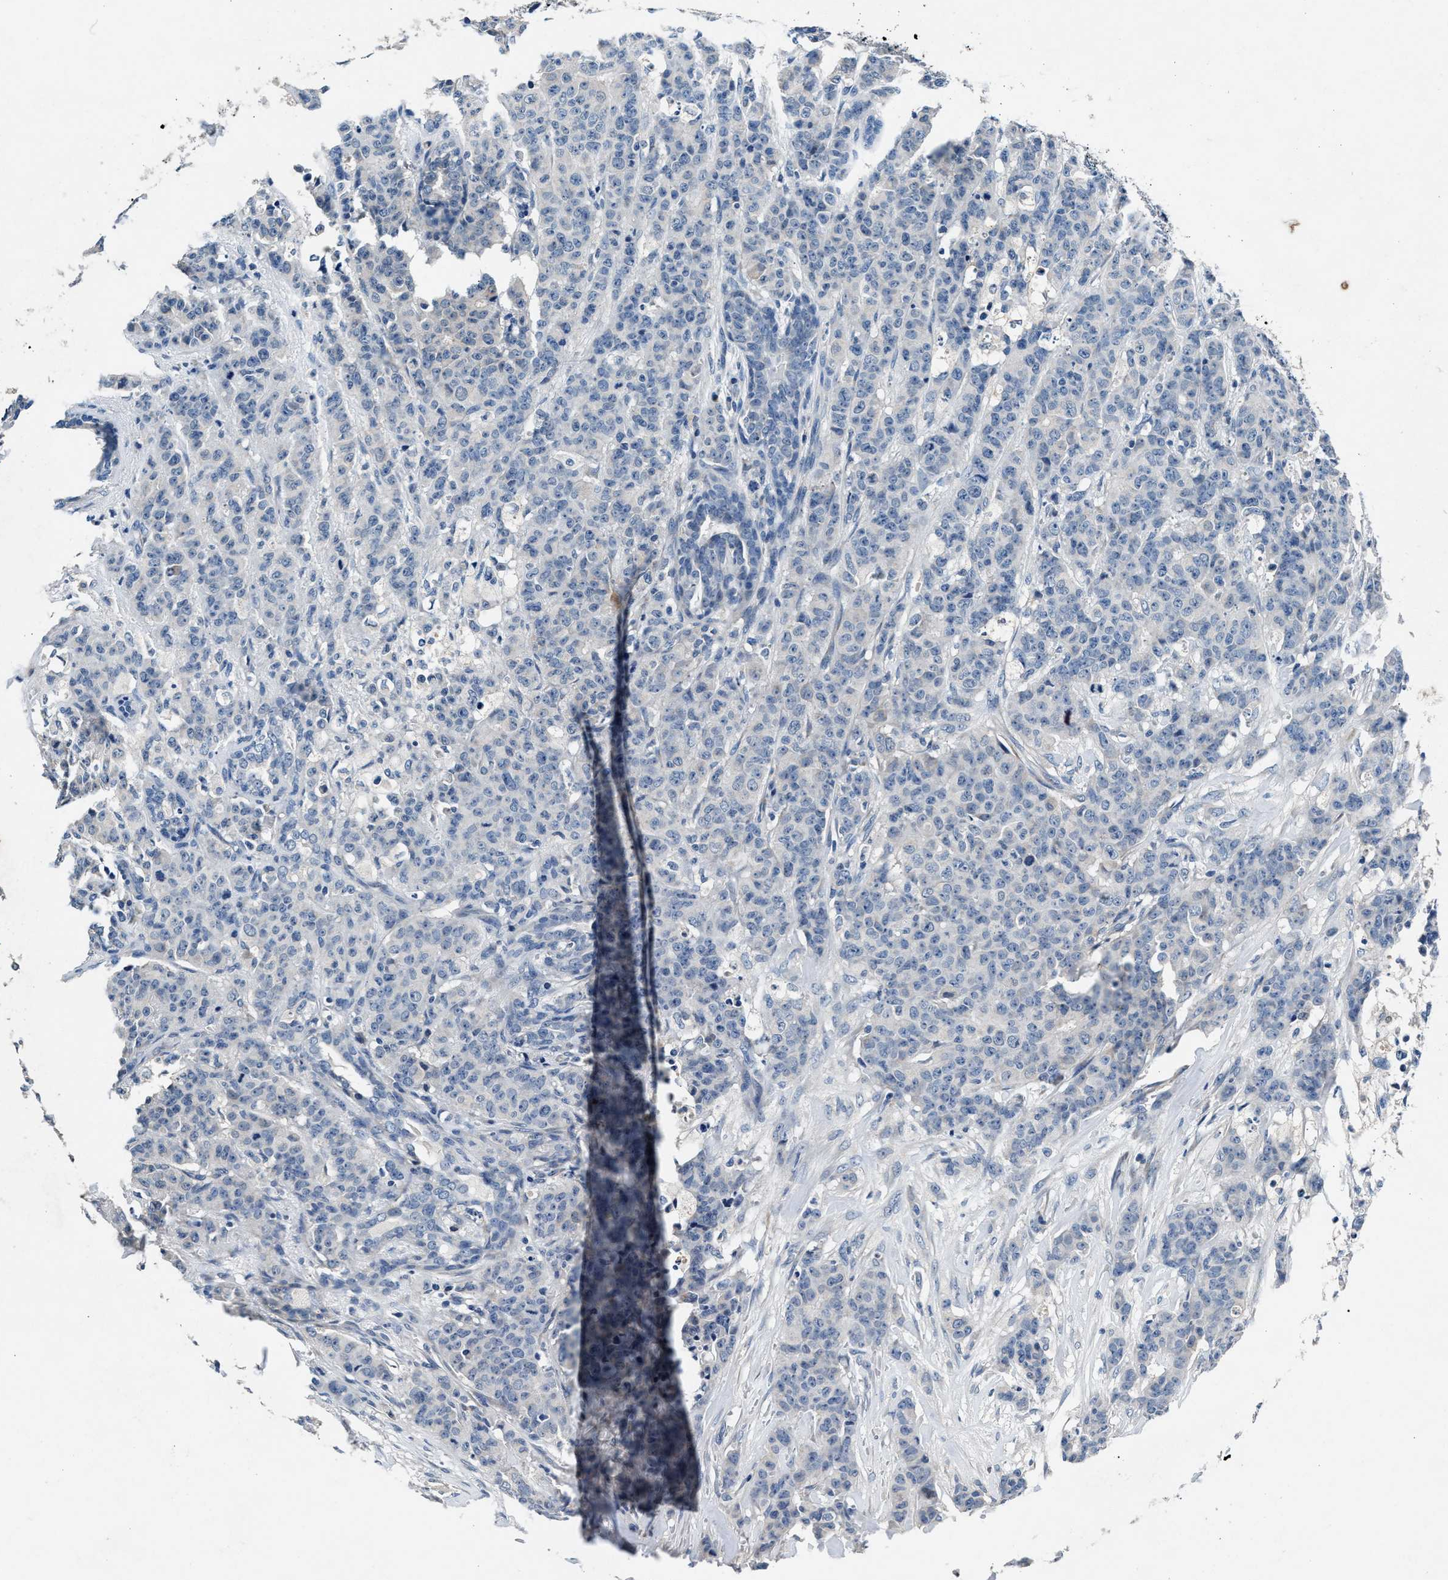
{"staining": {"intensity": "negative", "quantity": "none", "location": "none"}, "tissue": "breast cancer", "cell_type": "Tumor cells", "image_type": "cancer", "snomed": [{"axis": "morphology", "description": "Normal tissue, NOS"}, {"axis": "morphology", "description": "Duct carcinoma"}, {"axis": "topography", "description": "Breast"}], "caption": "Protein analysis of breast invasive ductal carcinoma shows no significant expression in tumor cells. (DAB (3,3'-diaminobenzidine) immunohistochemistry visualized using brightfield microscopy, high magnification).", "gene": "DENND6B", "patient": {"sex": "female", "age": 40}}